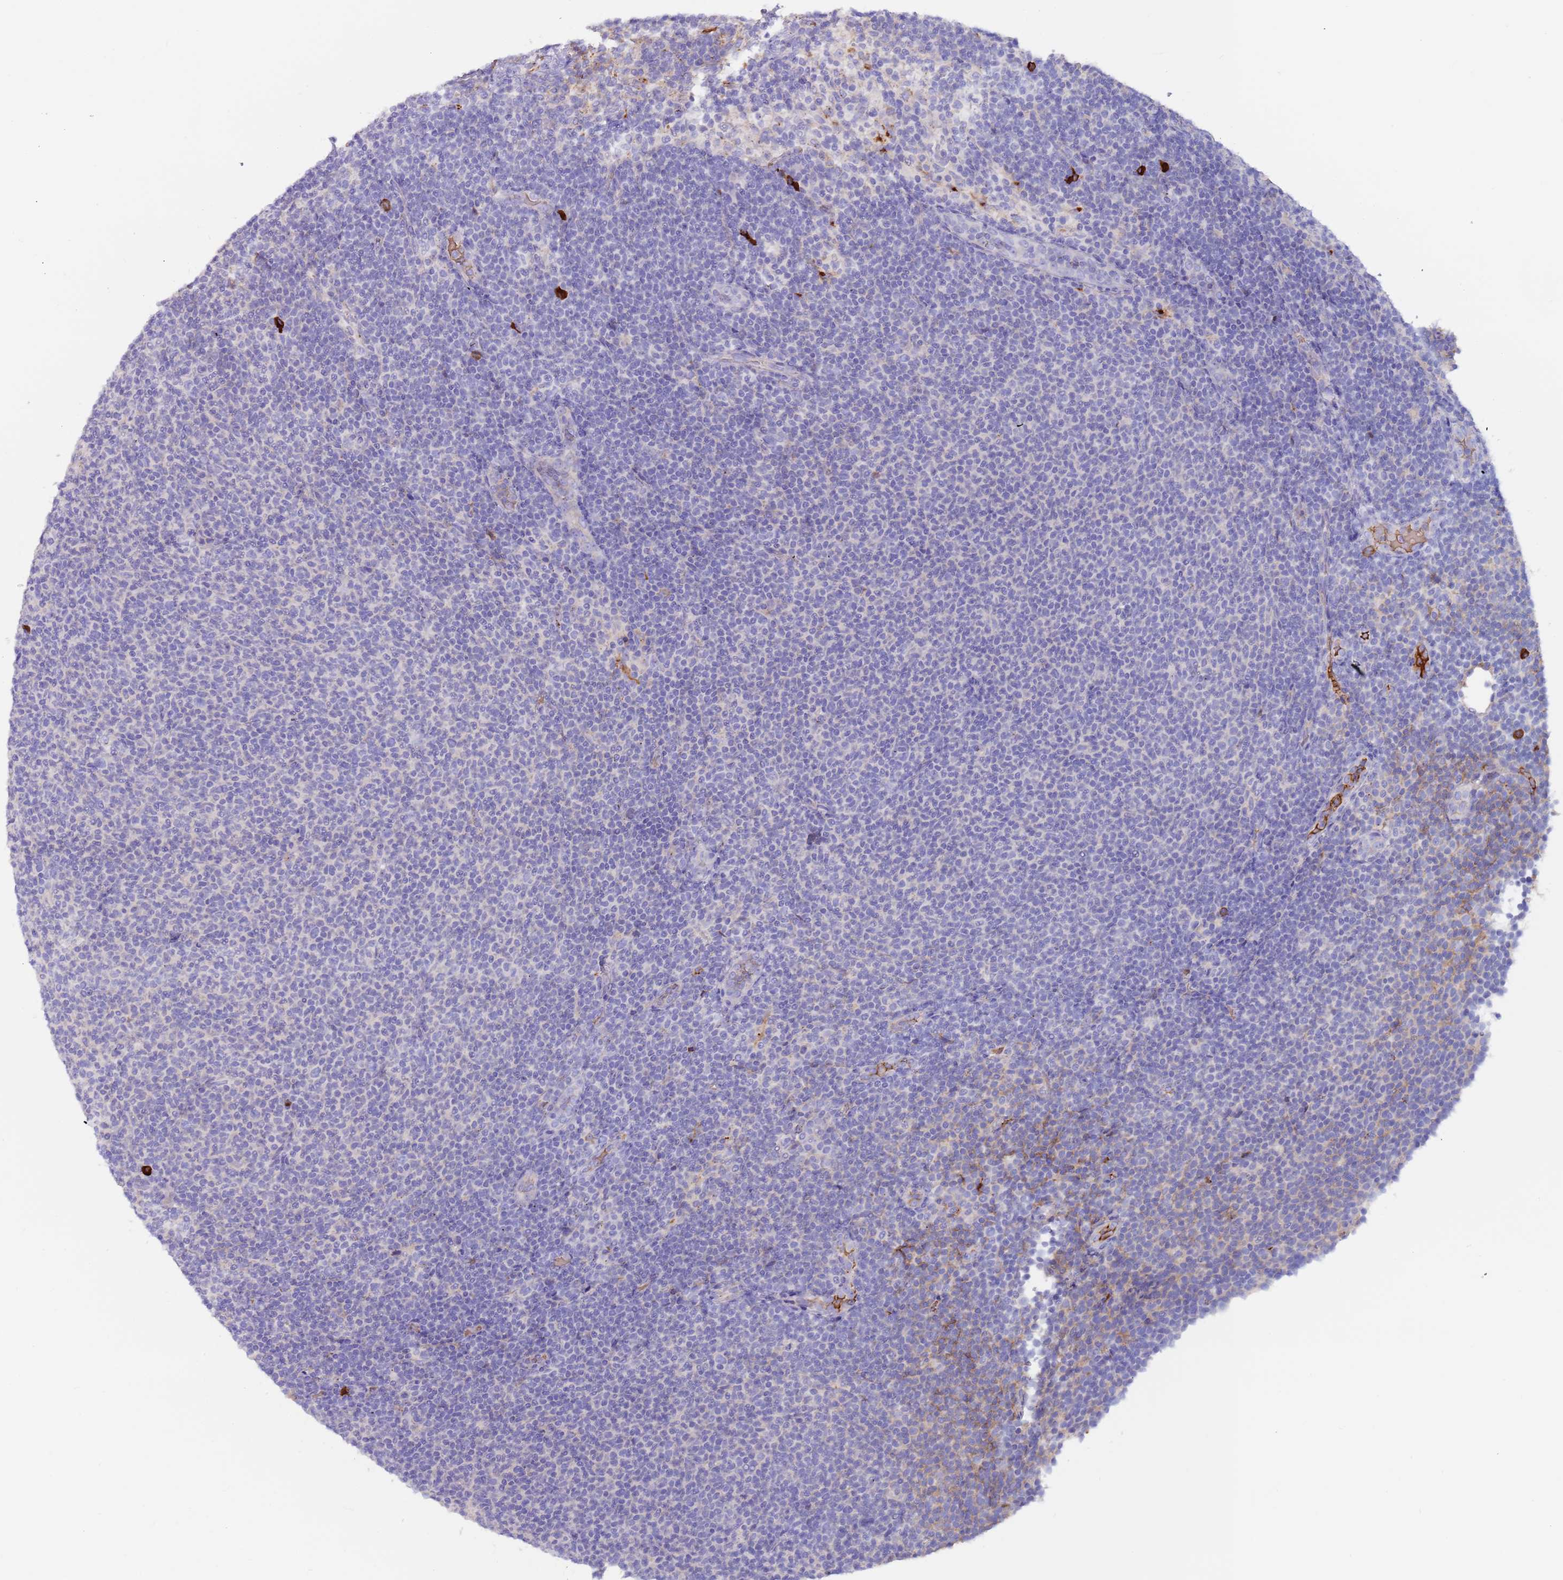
{"staining": {"intensity": "negative", "quantity": "none", "location": "none"}, "tissue": "lymphoma", "cell_type": "Tumor cells", "image_type": "cancer", "snomed": [{"axis": "morphology", "description": "Malignant lymphoma, non-Hodgkin's type, Low grade"}, {"axis": "topography", "description": "Lymph node"}], "caption": "There is no significant positivity in tumor cells of lymphoma.", "gene": "CYSLTR2", "patient": {"sex": "male", "age": 66}}